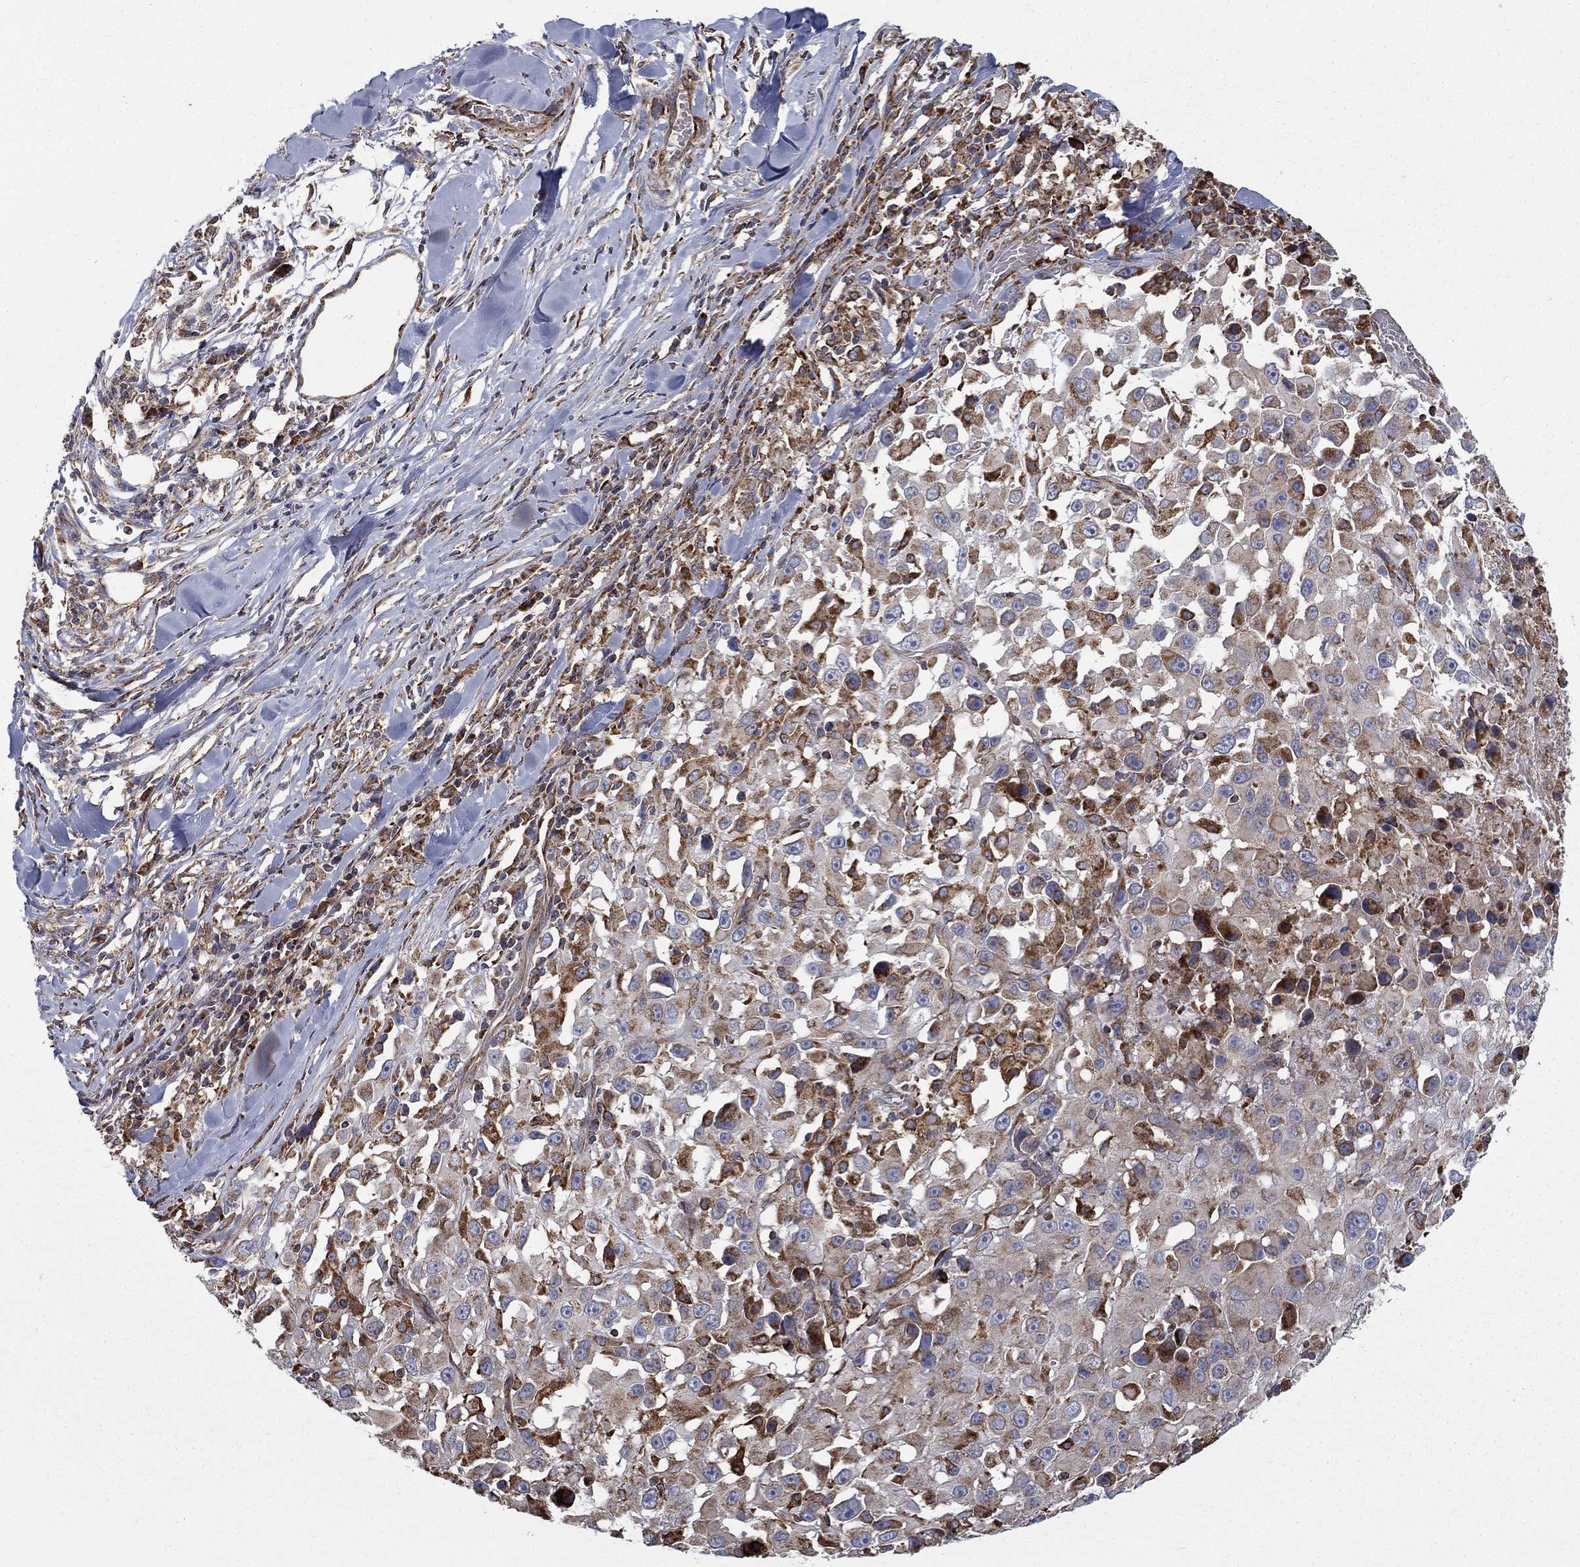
{"staining": {"intensity": "moderate", "quantity": "25%-75%", "location": "cytoplasmic/membranous"}, "tissue": "melanoma", "cell_type": "Tumor cells", "image_type": "cancer", "snomed": [{"axis": "morphology", "description": "Malignant melanoma, Metastatic site"}, {"axis": "topography", "description": "Lymph node"}], "caption": "A high-resolution photomicrograph shows IHC staining of melanoma, which shows moderate cytoplasmic/membranous expression in approximately 25%-75% of tumor cells.", "gene": "MT-CYB", "patient": {"sex": "male", "age": 50}}